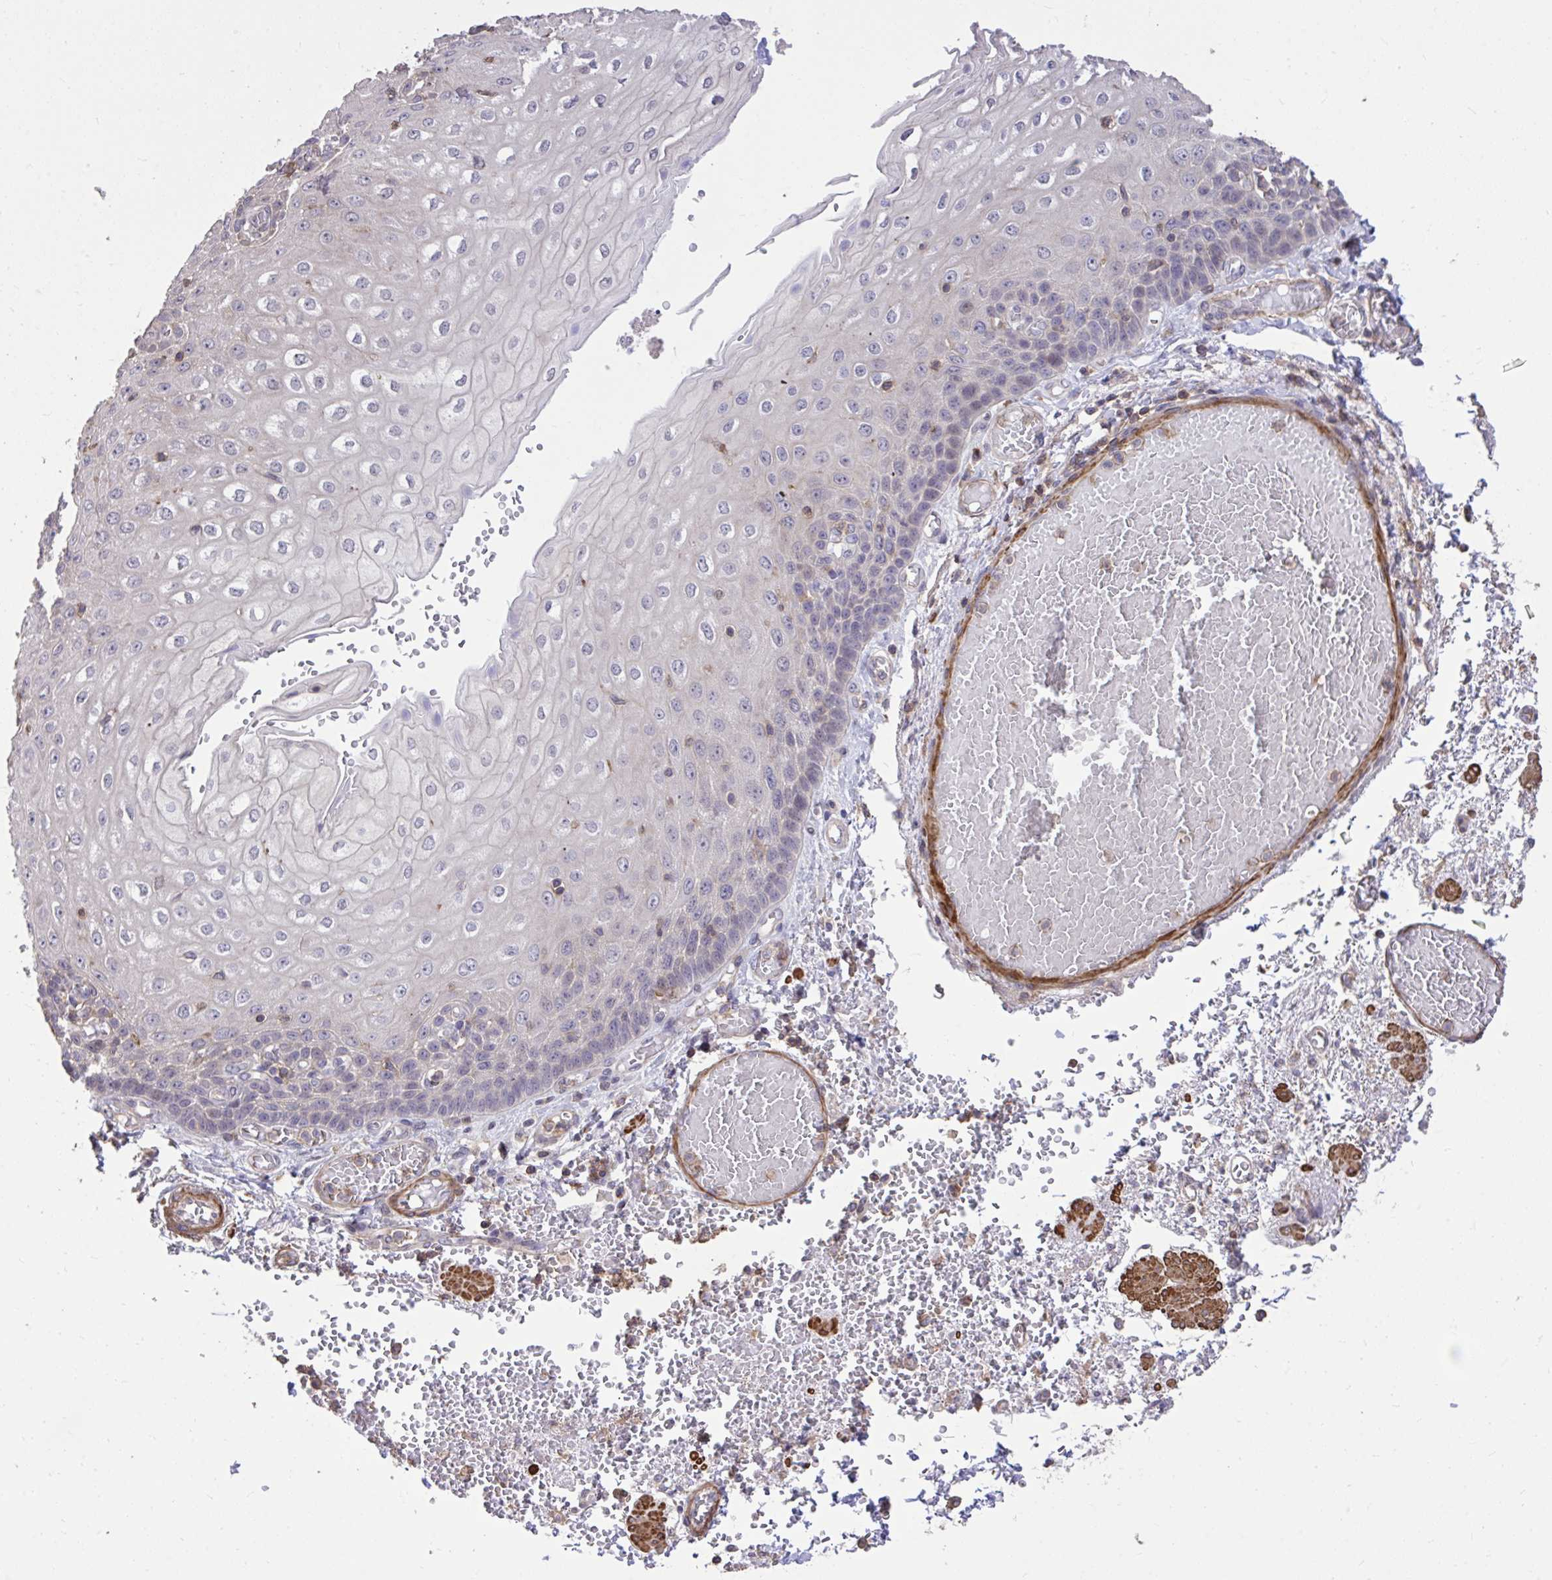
{"staining": {"intensity": "negative", "quantity": "none", "location": "none"}, "tissue": "esophagus", "cell_type": "Squamous epithelial cells", "image_type": "normal", "snomed": [{"axis": "morphology", "description": "Normal tissue, NOS"}, {"axis": "morphology", "description": "Adenocarcinoma, NOS"}, {"axis": "topography", "description": "Esophagus"}], "caption": "There is no significant staining in squamous epithelial cells of esophagus. (DAB IHC visualized using brightfield microscopy, high magnification).", "gene": "IGFL2", "patient": {"sex": "male", "age": 81}}